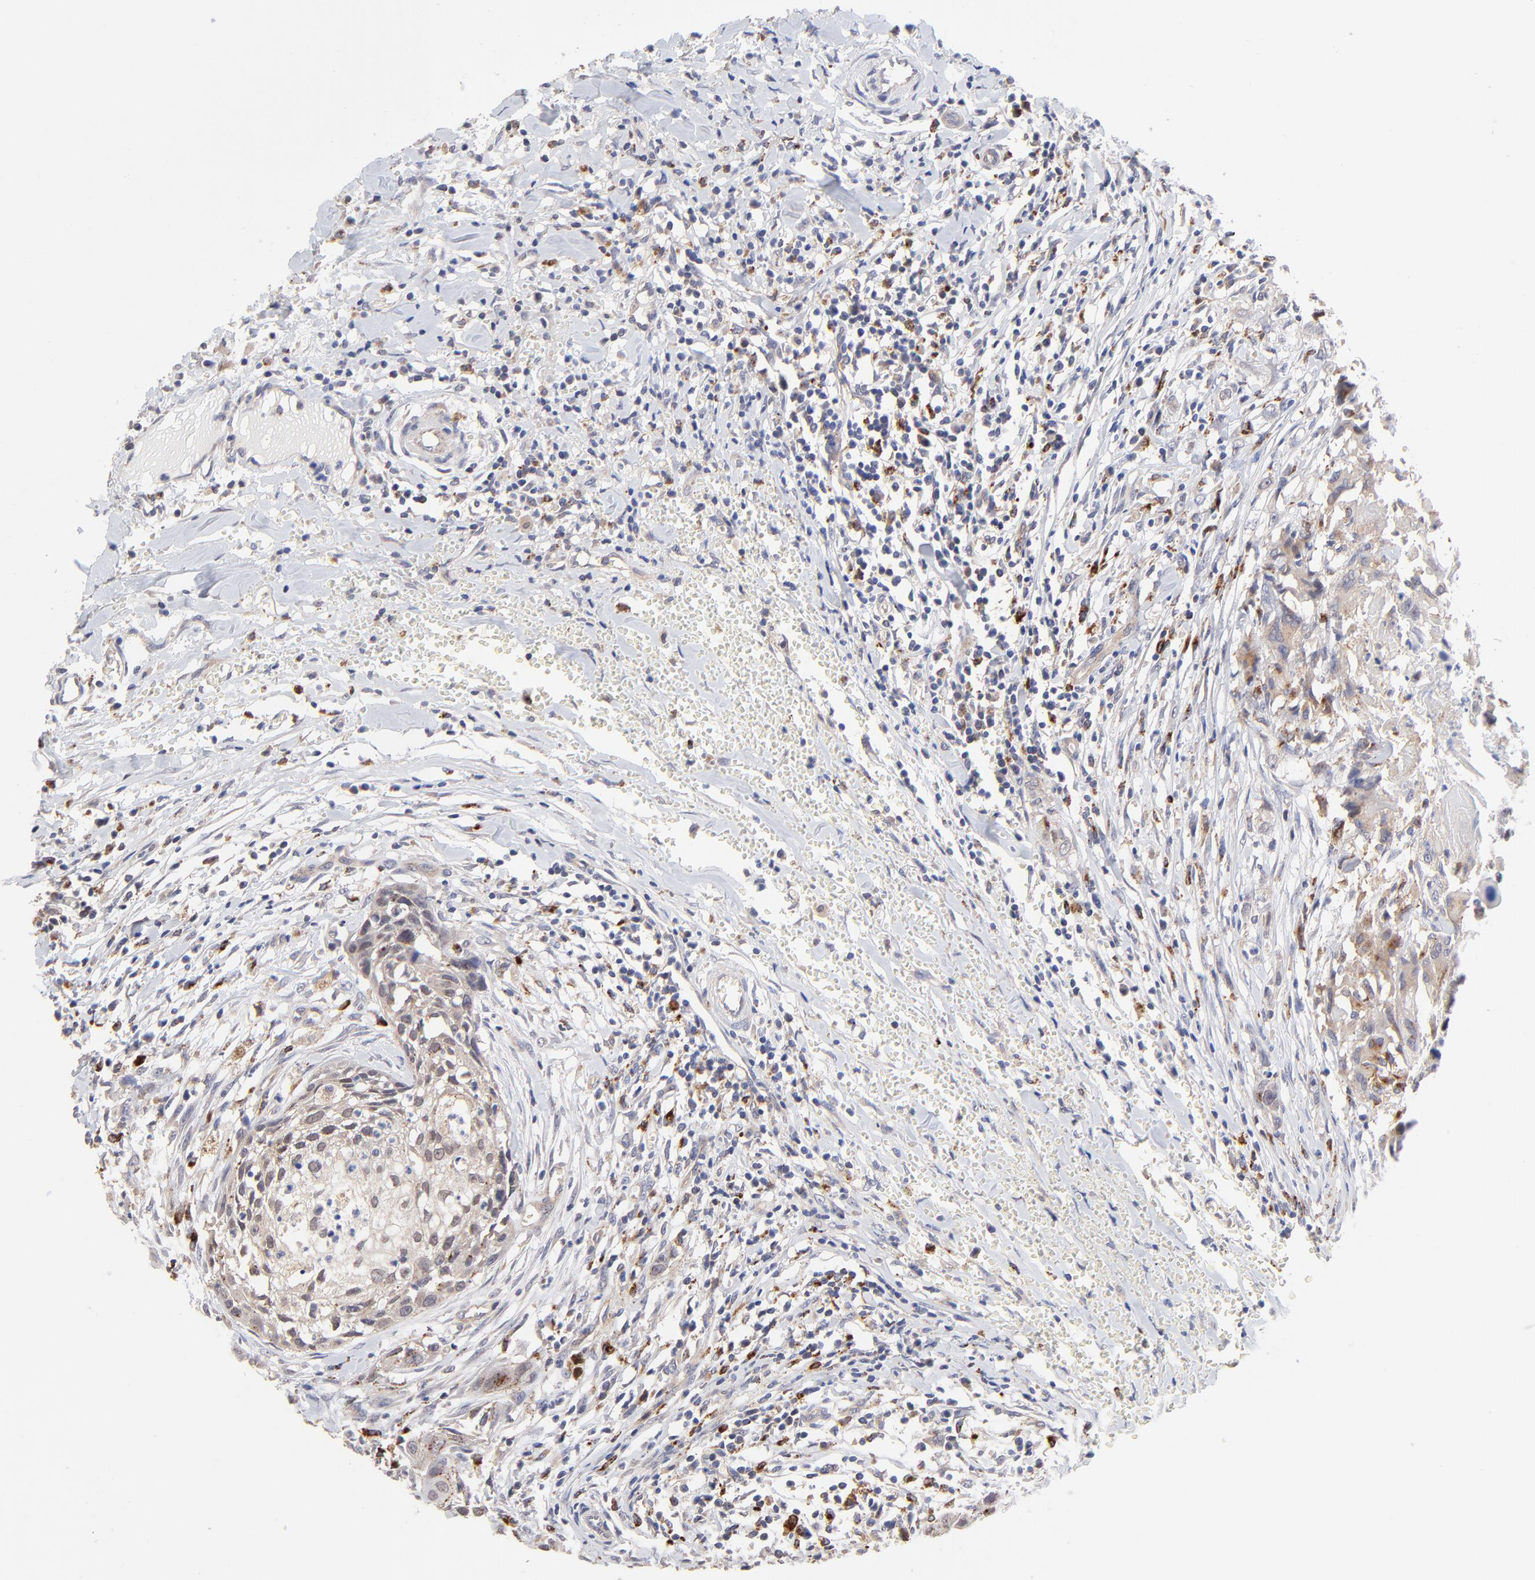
{"staining": {"intensity": "weak", "quantity": "25%-75%", "location": "cytoplasmic/membranous"}, "tissue": "head and neck cancer", "cell_type": "Tumor cells", "image_type": "cancer", "snomed": [{"axis": "morphology", "description": "Squamous cell carcinoma, NOS"}, {"axis": "topography", "description": "Head-Neck"}], "caption": "Immunohistochemical staining of head and neck cancer (squamous cell carcinoma) displays low levels of weak cytoplasmic/membranous expression in about 25%-75% of tumor cells.", "gene": "PDE4B", "patient": {"sex": "male", "age": 64}}